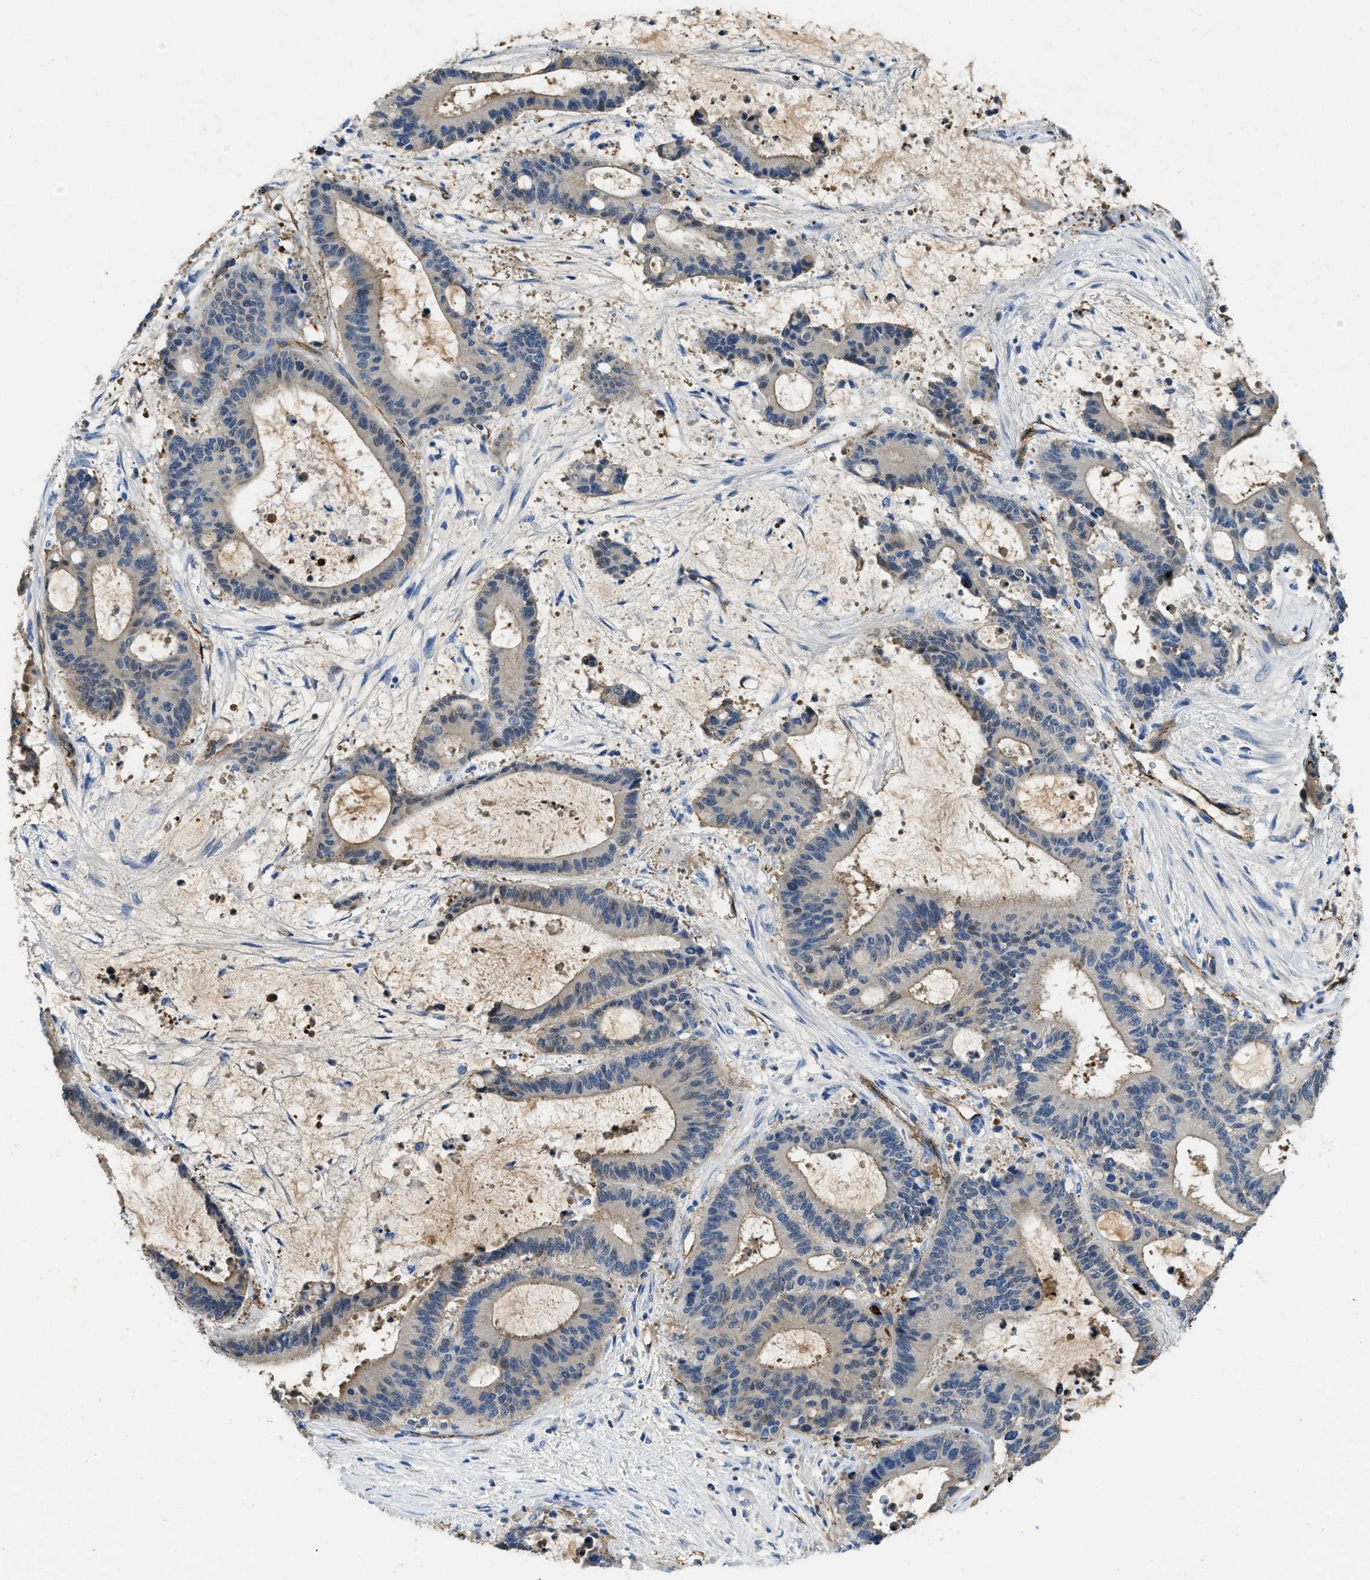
{"staining": {"intensity": "weak", "quantity": "<25%", "location": "cytoplasmic/membranous"}, "tissue": "liver cancer", "cell_type": "Tumor cells", "image_type": "cancer", "snomed": [{"axis": "morphology", "description": "Normal tissue, NOS"}, {"axis": "morphology", "description": "Cholangiocarcinoma"}, {"axis": "topography", "description": "Liver"}, {"axis": "topography", "description": "Peripheral nerve tissue"}], "caption": "Tumor cells are negative for protein expression in human liver cancer (cholangiocarcinoma).", "gene": "SPEG", "patient": {"sex": "female", "age": 73}}